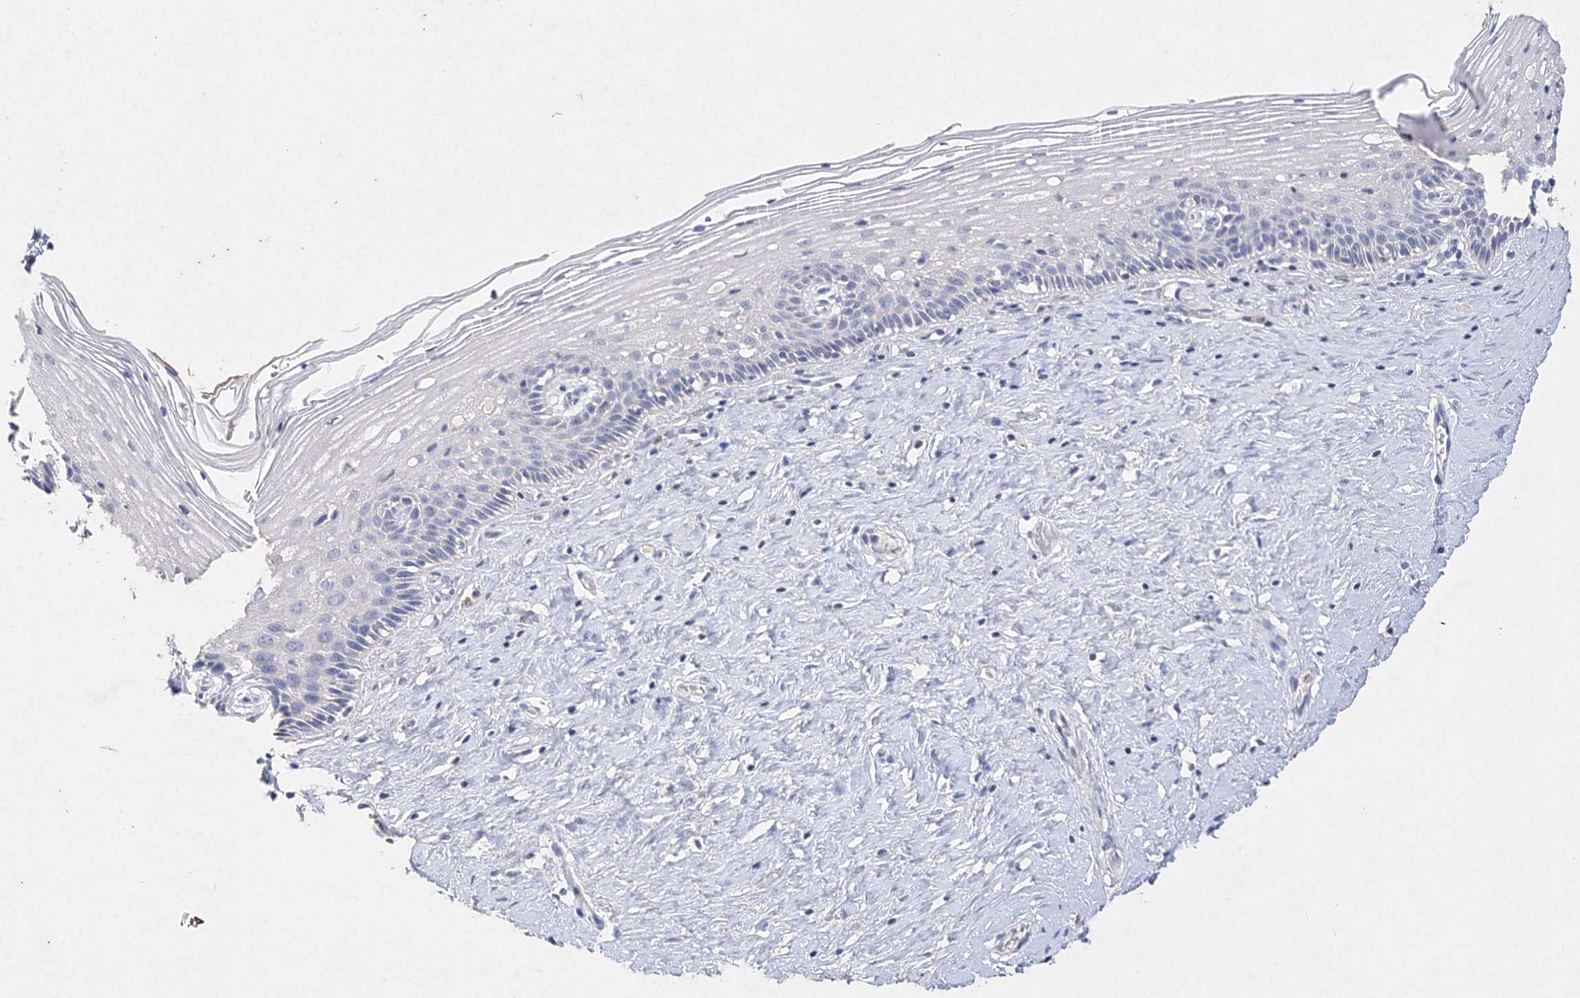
{"staining": {"intensity": "weak", "quantity": "<25%", "location": "cytoplasmic/membranous"}, "tissue": "cervix", "cell_type": "Glandular cells", "image_type": "normal", "snomed": [{"axis": "morphology", "description": "Normal tissue, NOS"}, {"axis": "topography", "description": "Cervix"}], "caption": "This is an immunohistochemistry photomicrograph of benign cervix. There is no expression in glandular cells.", "gene": "GLS", "patient": {"sex": "female", "age": 33}}